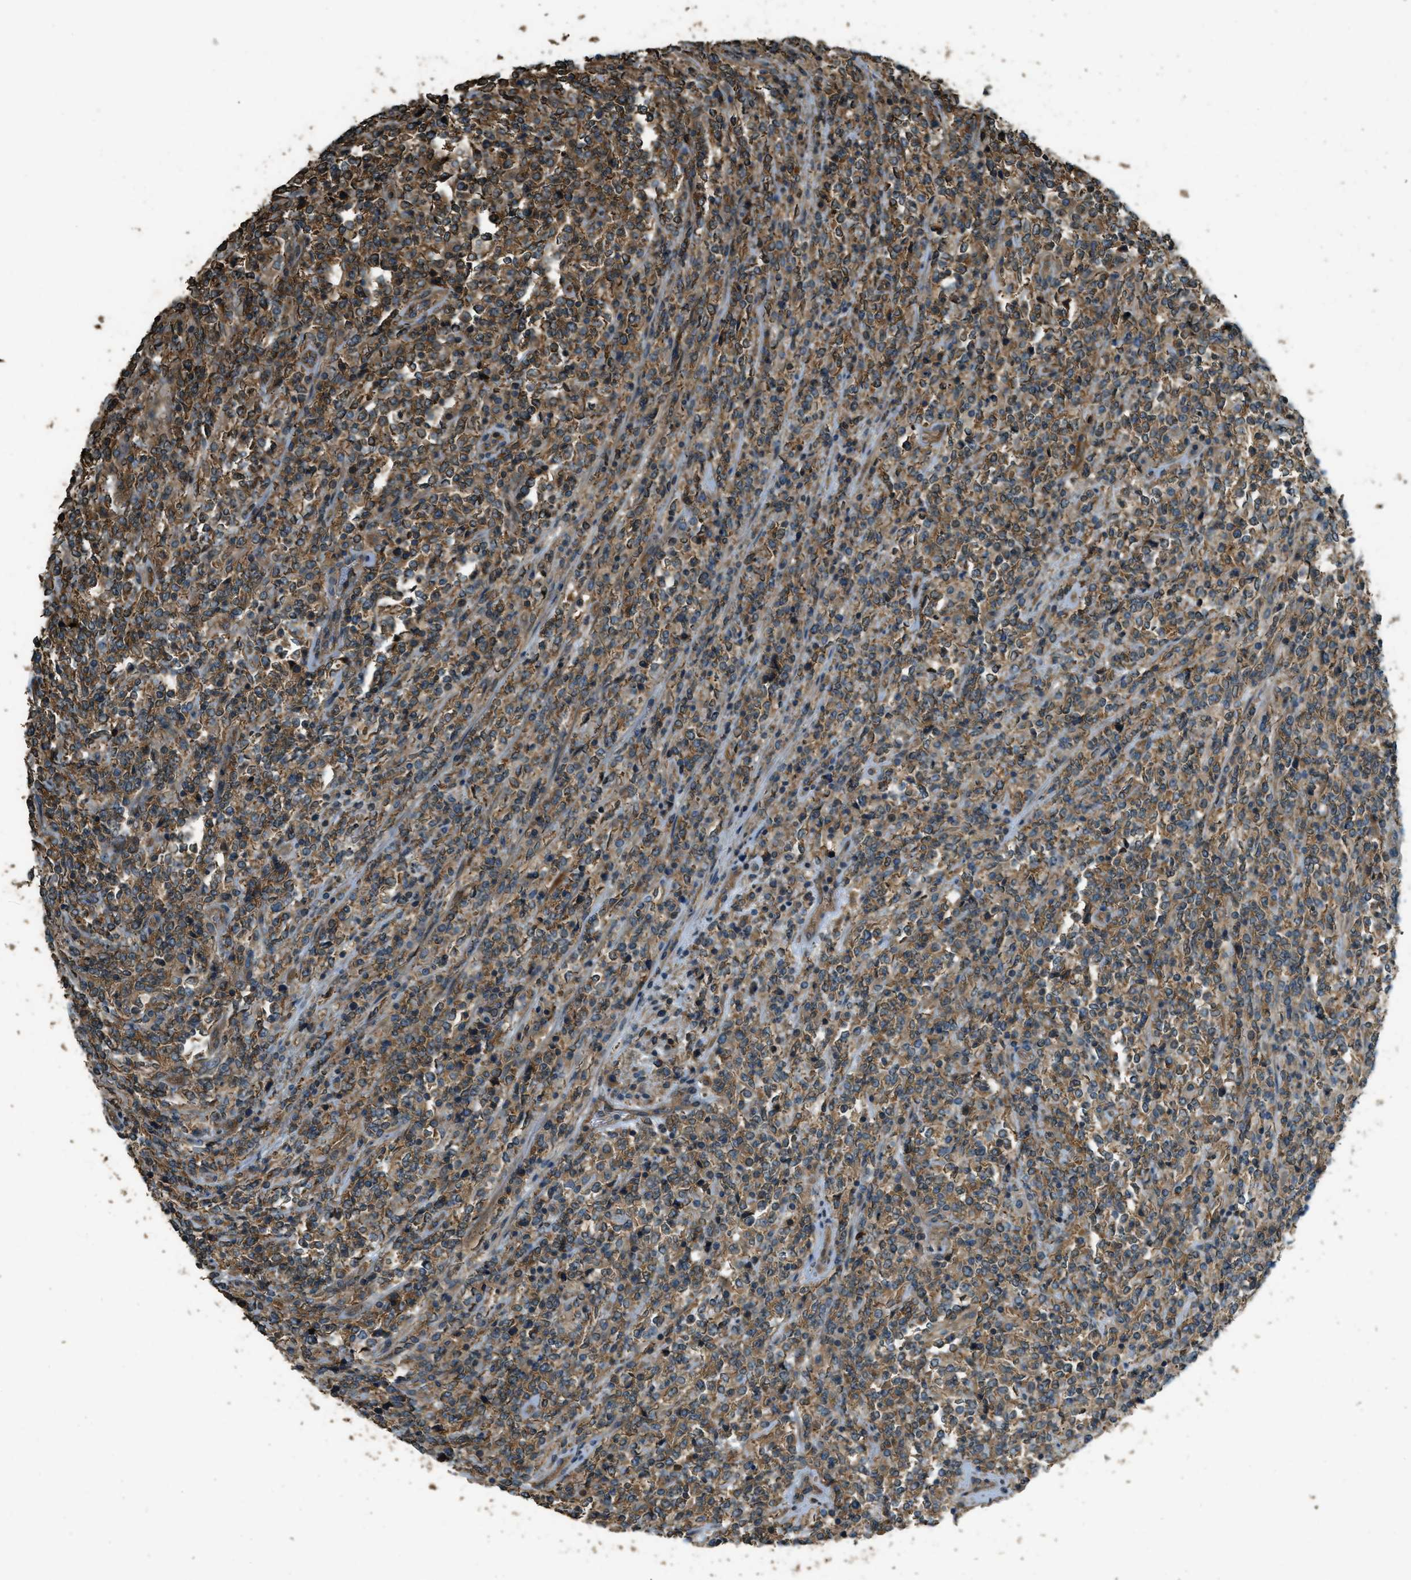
{"staining": {"intensity": "moderate", "quantity": ">75%", "location": "cytoplasmic/membranous"}, "tissue": "lymphoma", "cell_type": "Tumor cells", "image_type": "cancer", "snomed": [{"axis": "morphology", "description": "Malignant lymphoma, non-Hodgkin's type, High grade"}, {"axis": "topography", "description": "Soft tissue"}], "caption": "This micrograph demonstrates lymphoma stained with IHC to label a protein in brown. The cytoplasmic/membranous of tumor cells show moderate positivity for the protein. Nuclei are counter-stained blue.", "gene": "MARS1", "patient": {"sex": "male", "age": 18}}